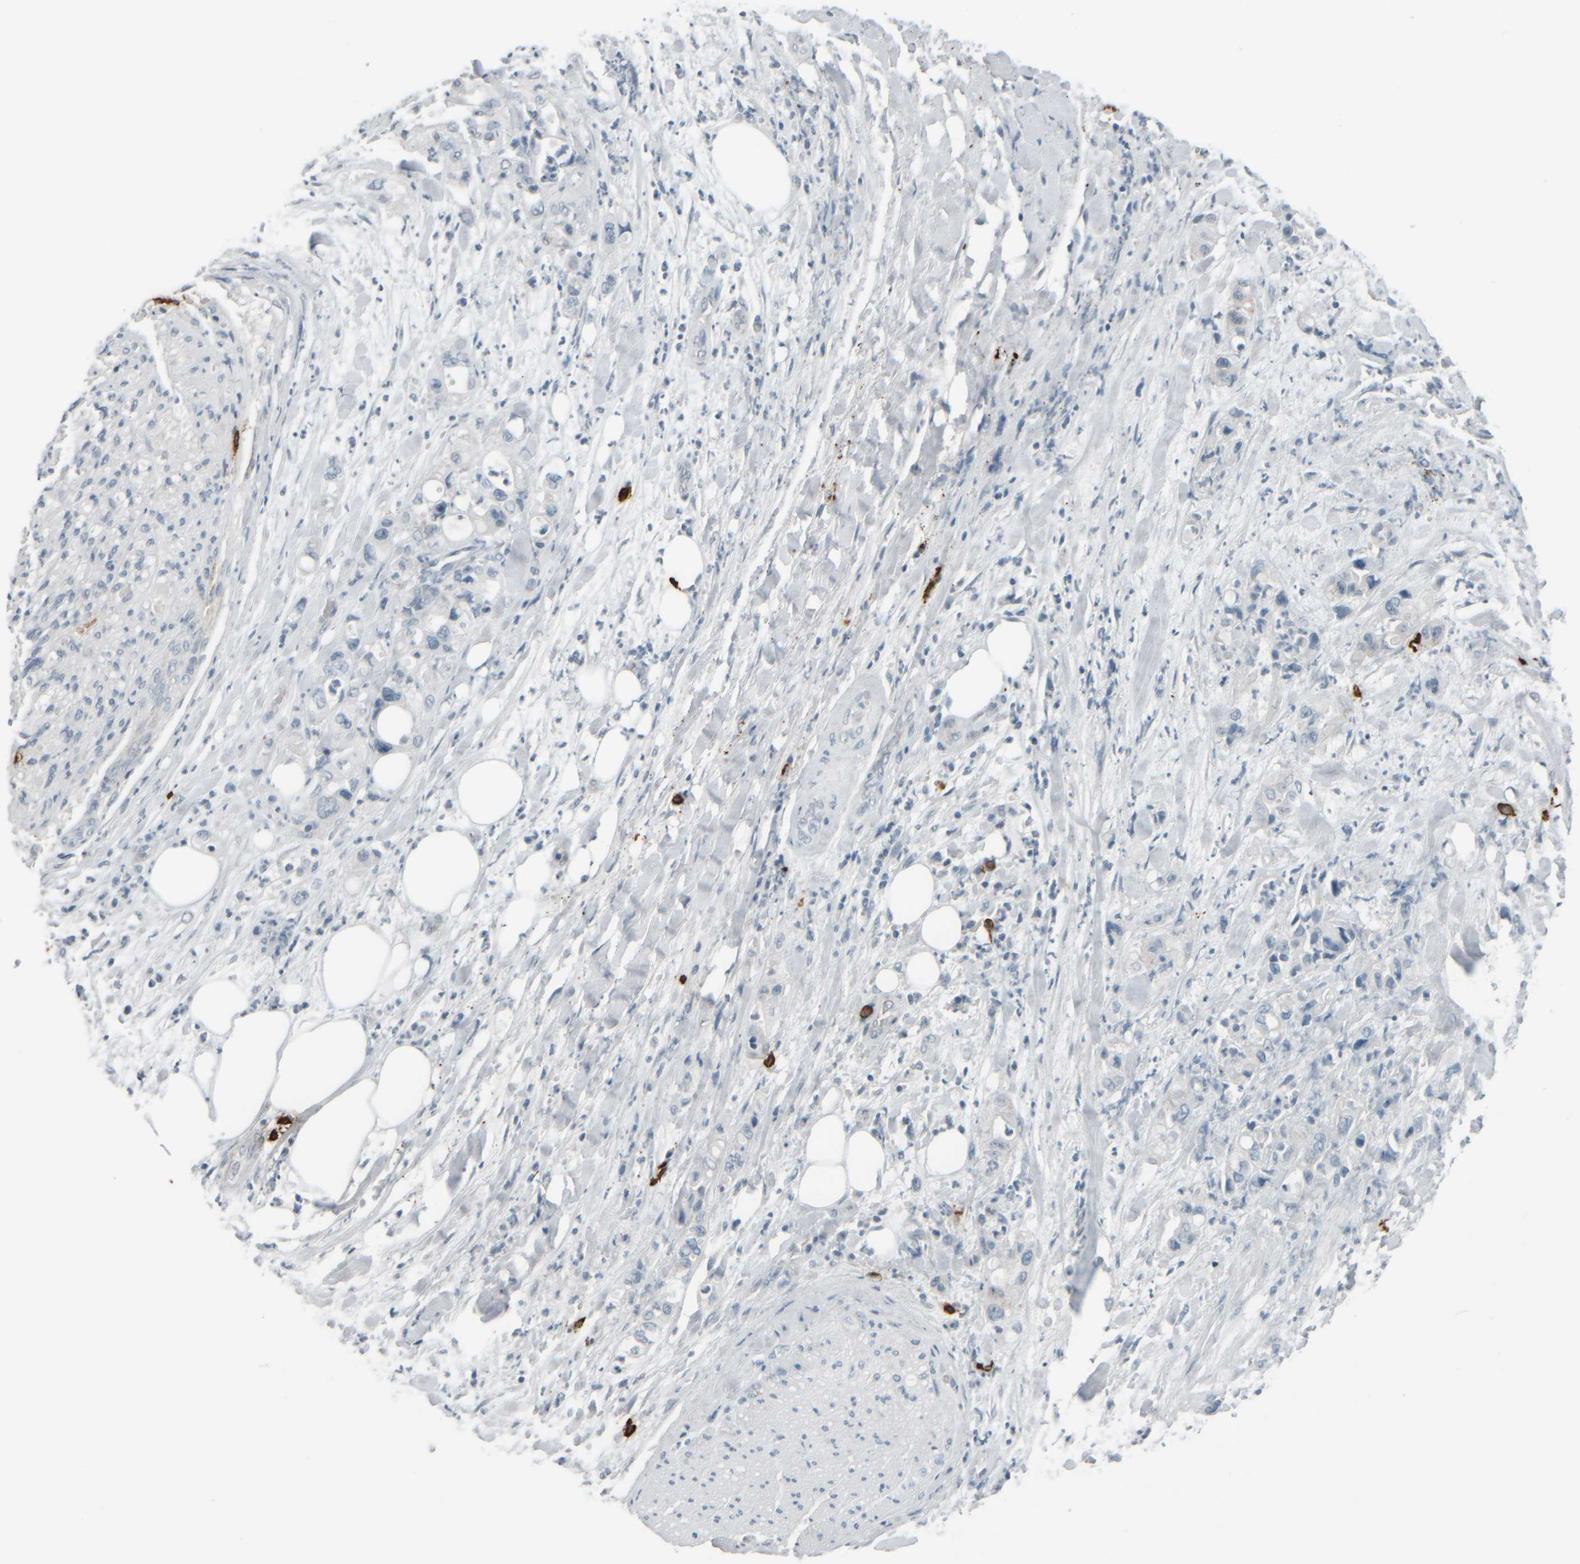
{"staining": {"intensity": "negative", "quantity": "none", "location": "none"}, "tissue": "pancreatic cancer", "cell_type": "Tumor cells", "image_type": "cancer", "snomed": [{"axis": "morphology", "description": "Adenocarcinoma, NOS"}, {"axis": "topography", "description": "Pancreas"}], "caption": "This is an IHC image of human pancreatic adenocarcinoma. There is no positivity in tumor cells.", "gene": "TPSAB1", "patient": {"sex": "male", "age": 70}}